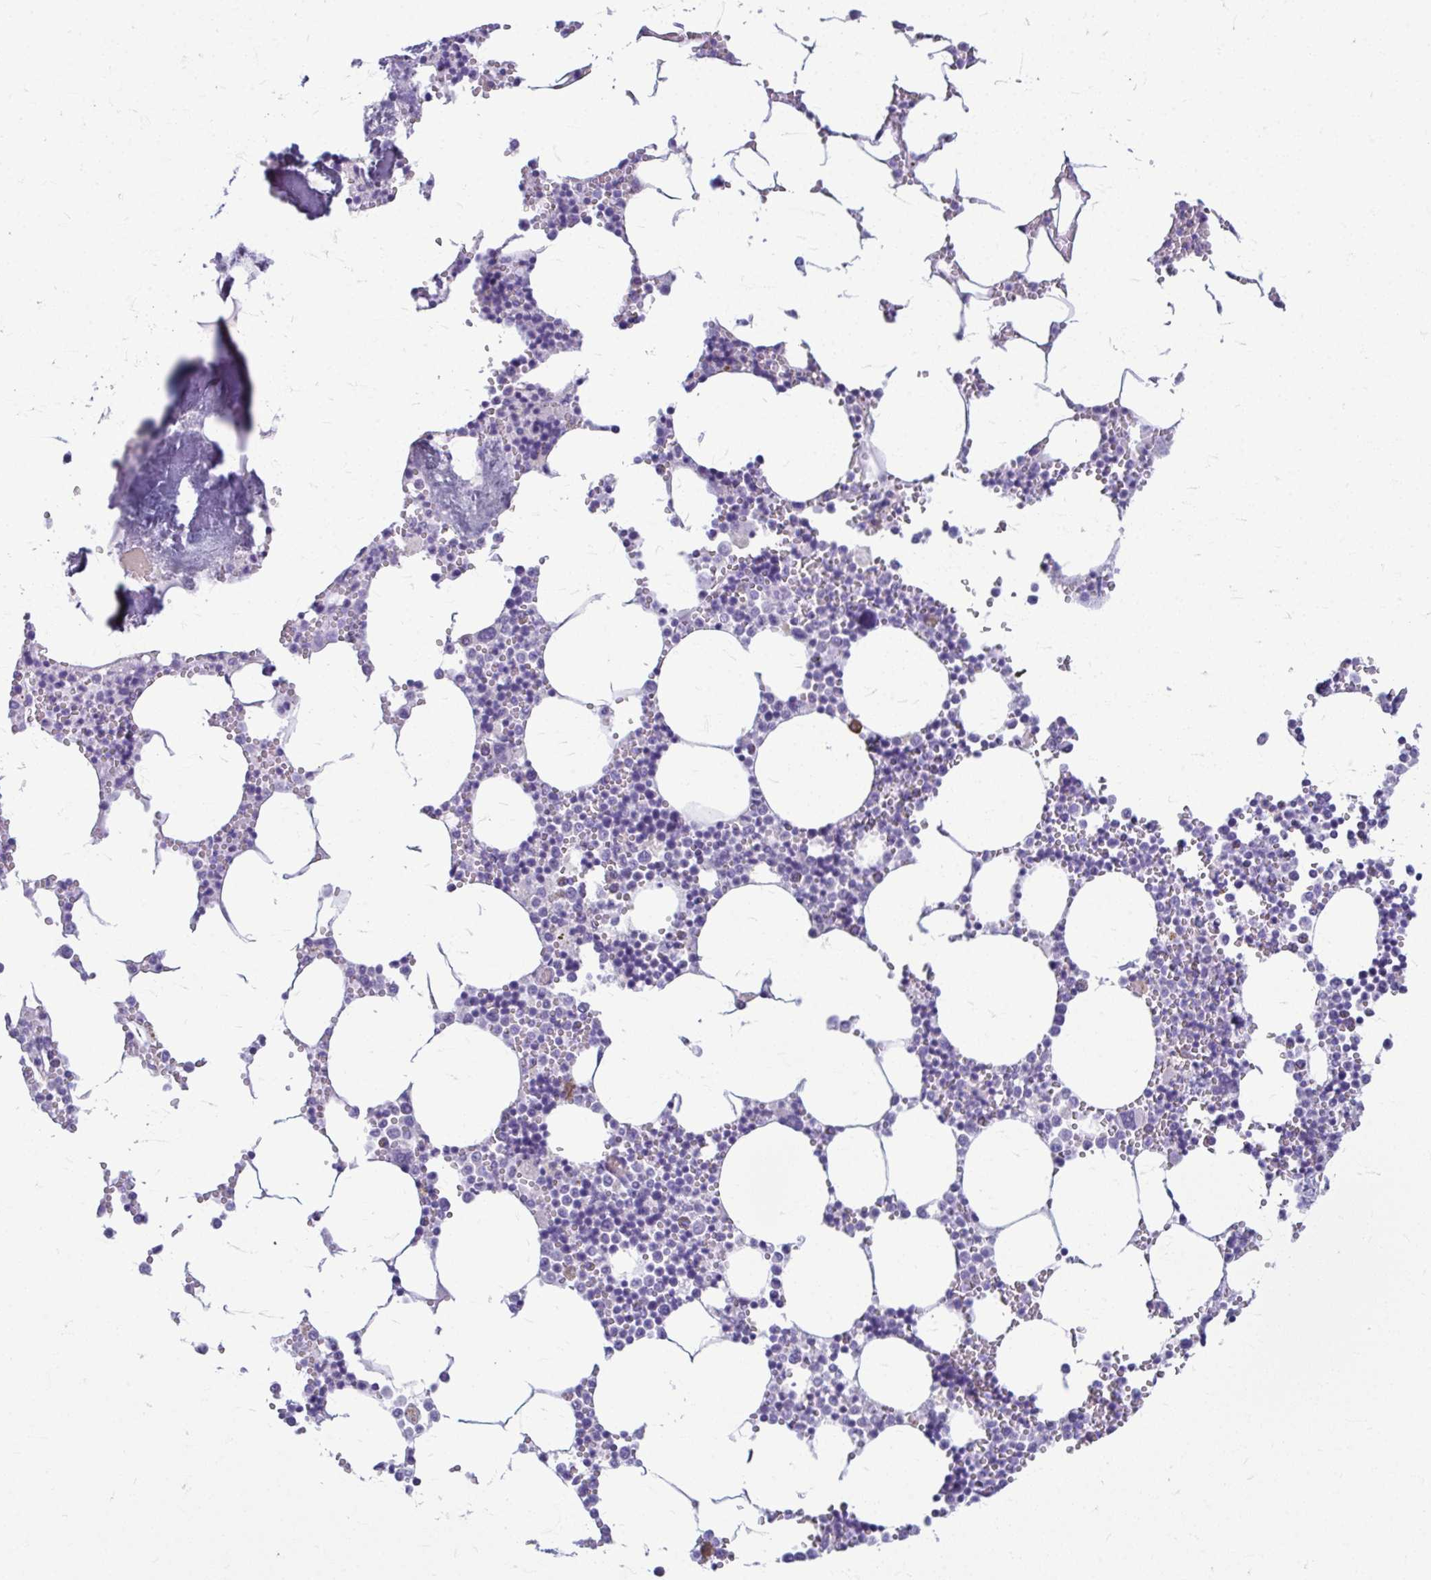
{"staining": {"intensity": "negative", "quantity": "none", "location": "none"}, "tissue": "bone marrow", "cell_type": "Hematopoietic cells", "image_type": "normal", "snomed": [{"axis": "morphology", "description": "Normal tissue, NOS"}, {"axis": "topography", "description": "Bone marrow"}], "caption": "This is an IHC histopathology image of benign bone marrow. There is no expression in hematopoietic cells.", "gene": "SERPINI1", "patient": {"sex": "male", "age": 54}}